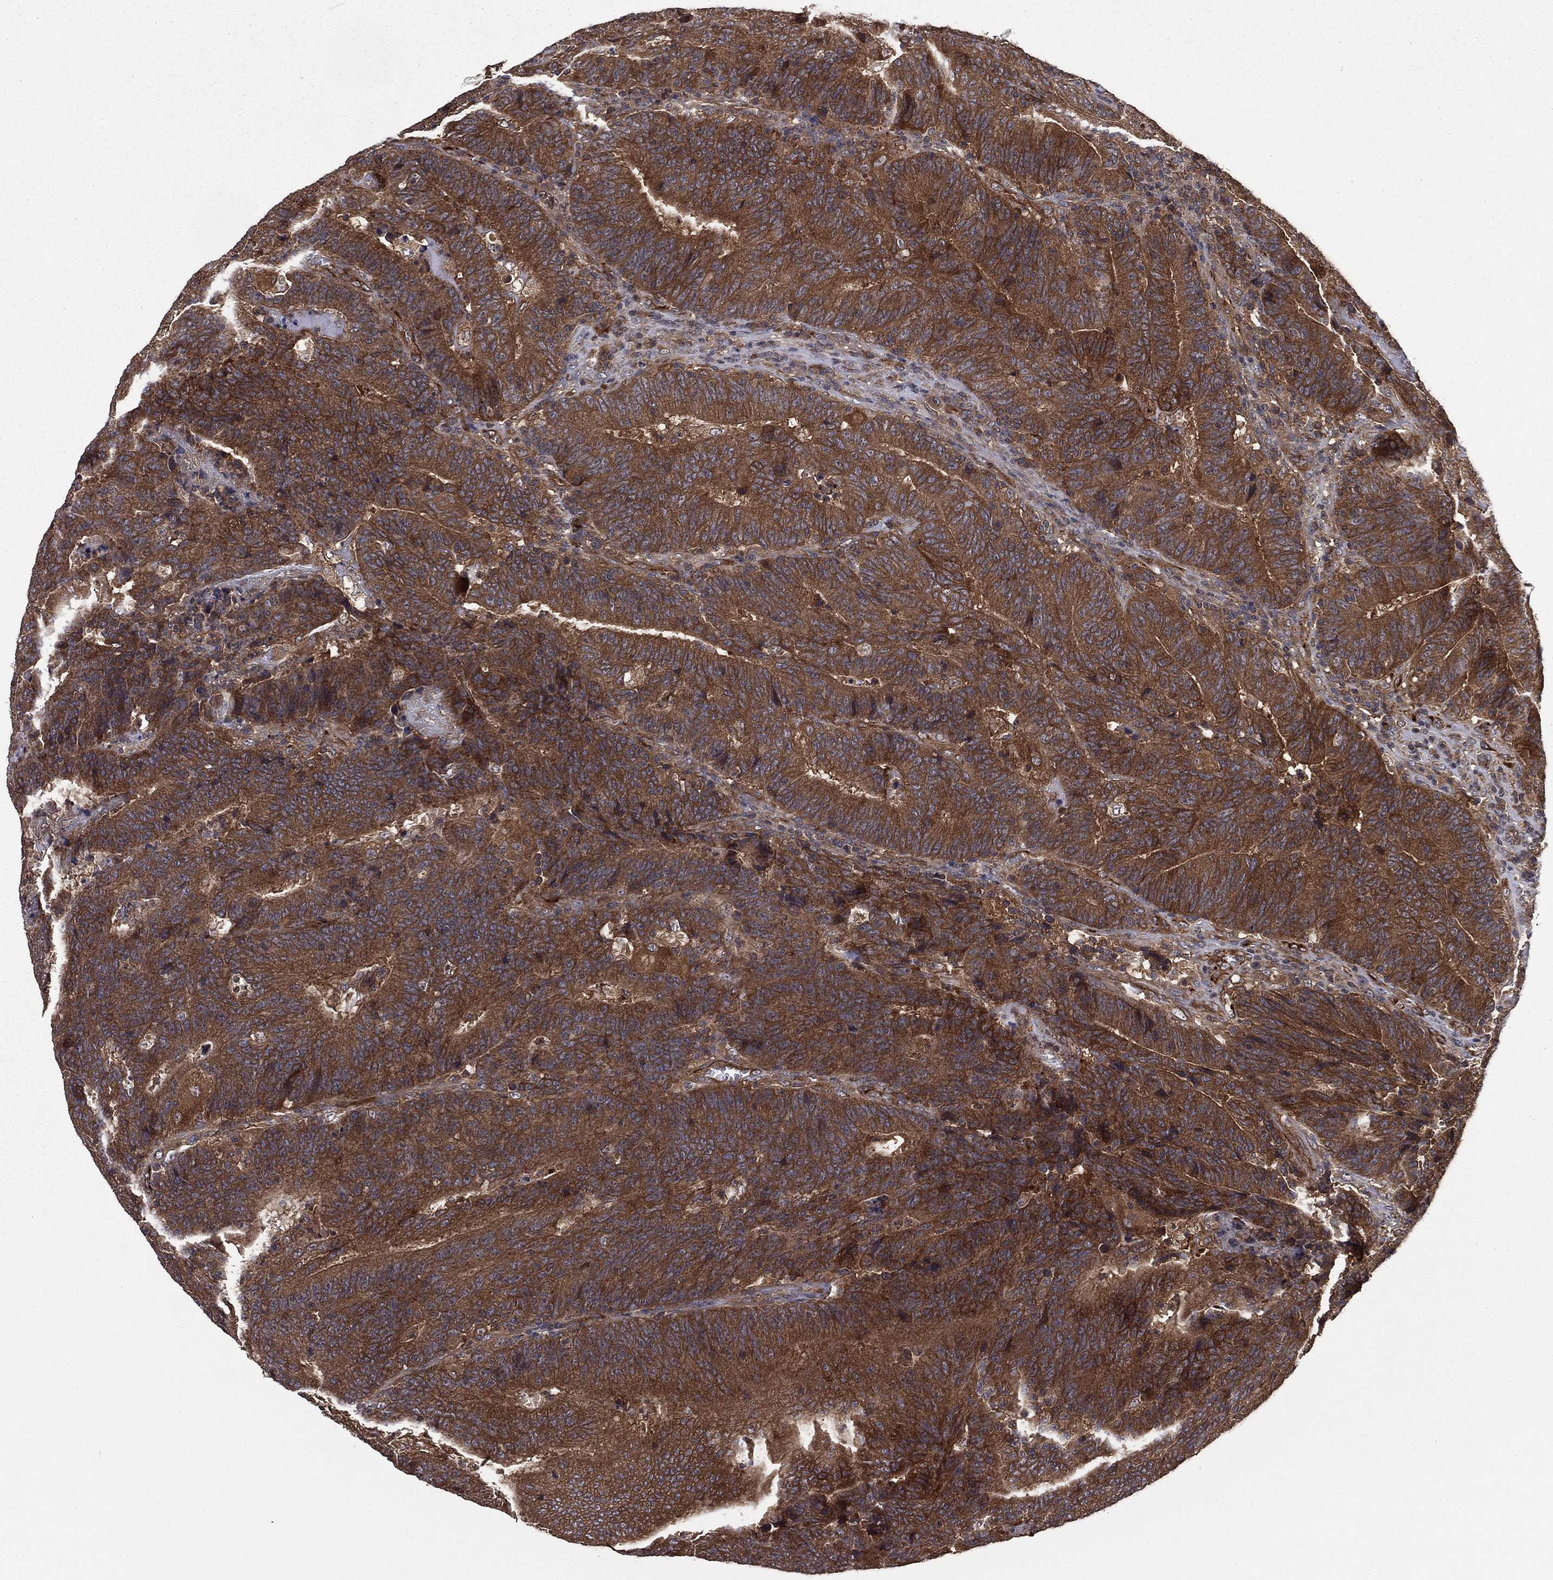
{"staining": {"intensity": "strong", "quantity": ">75%", "location": "cytoplasmic/membranous"}, "tissue": "colorectal cancer", "cell_type": "Tumor cells", "image_type": "cancer", "snomed": [{"axis": "morphology", "description": "Adenocarcinoma, NOS"}, {"axis": "topography", "description": "Colon"}], "caption": "IHC (DAB) staining of colorectal cancer reveals strong cytoplasmic/membranous protein expression in about >75% of tumor cells. (DAB (3,3'-diaminobenzidine) IHC, brown staining for protein, blue staining for nuclei).", "gene": "CERT1", "patient": {"sex": "female", "age": 75}}